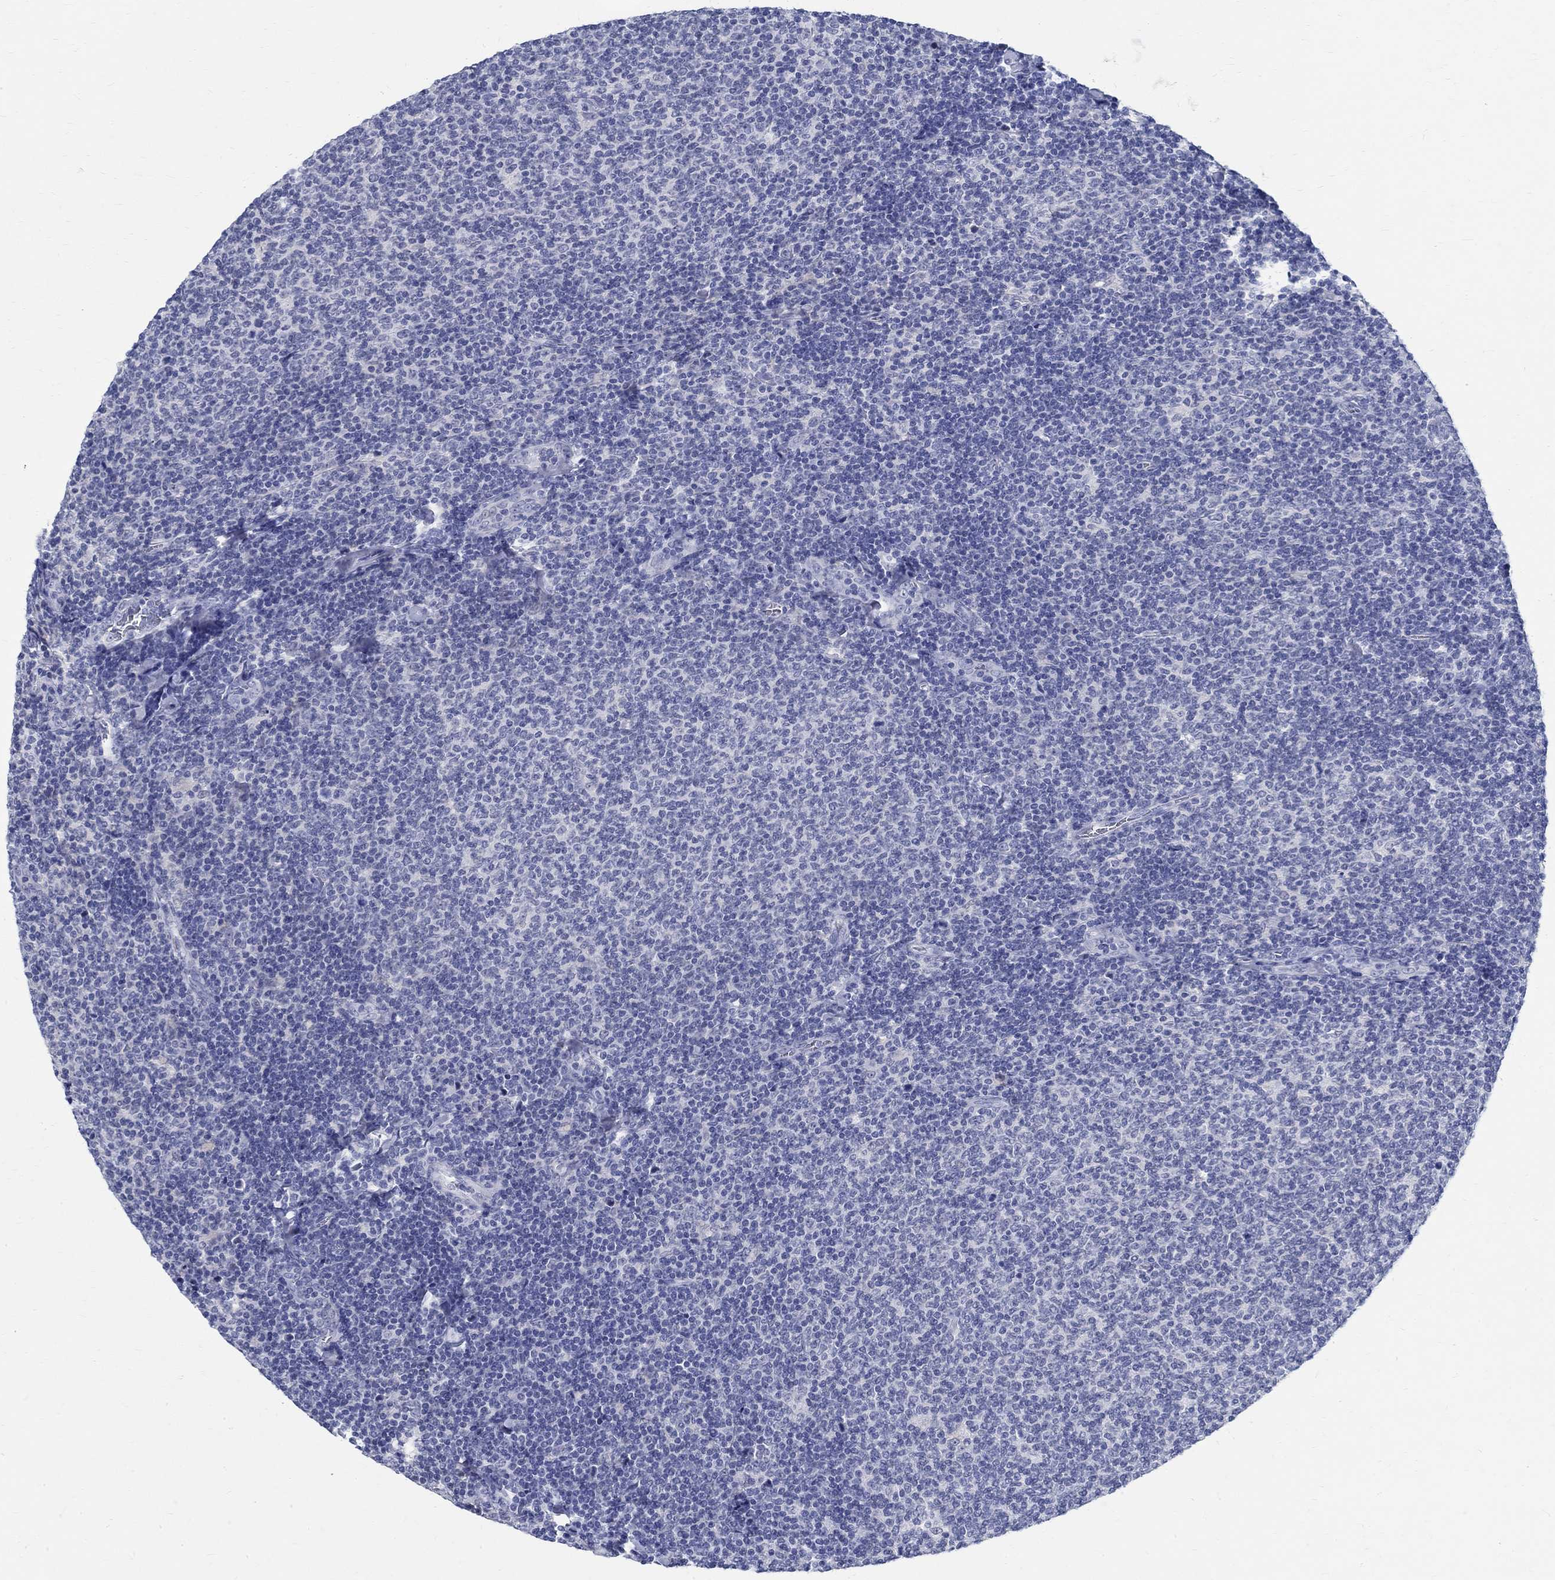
{"staining": {"intensity": "negative", "quantity": "none", "location": "none"}, "tissue": "lymphoma", "cell_type": "Tumor cells", "image_type": "cancer", "snomed": [{"axis": "morphology", "description": "Malignant lymphoma, non-Hodgkin's type, Low grade"}, {"axis": "topography", "description": "Lymph node"}], "caption": "This is an immunohistochemistry (IHC) image of human lymphoma. There is no expression in tumor cells.", "gene": "BSPRY", "patient": {"sex": "male", "age": 52}}